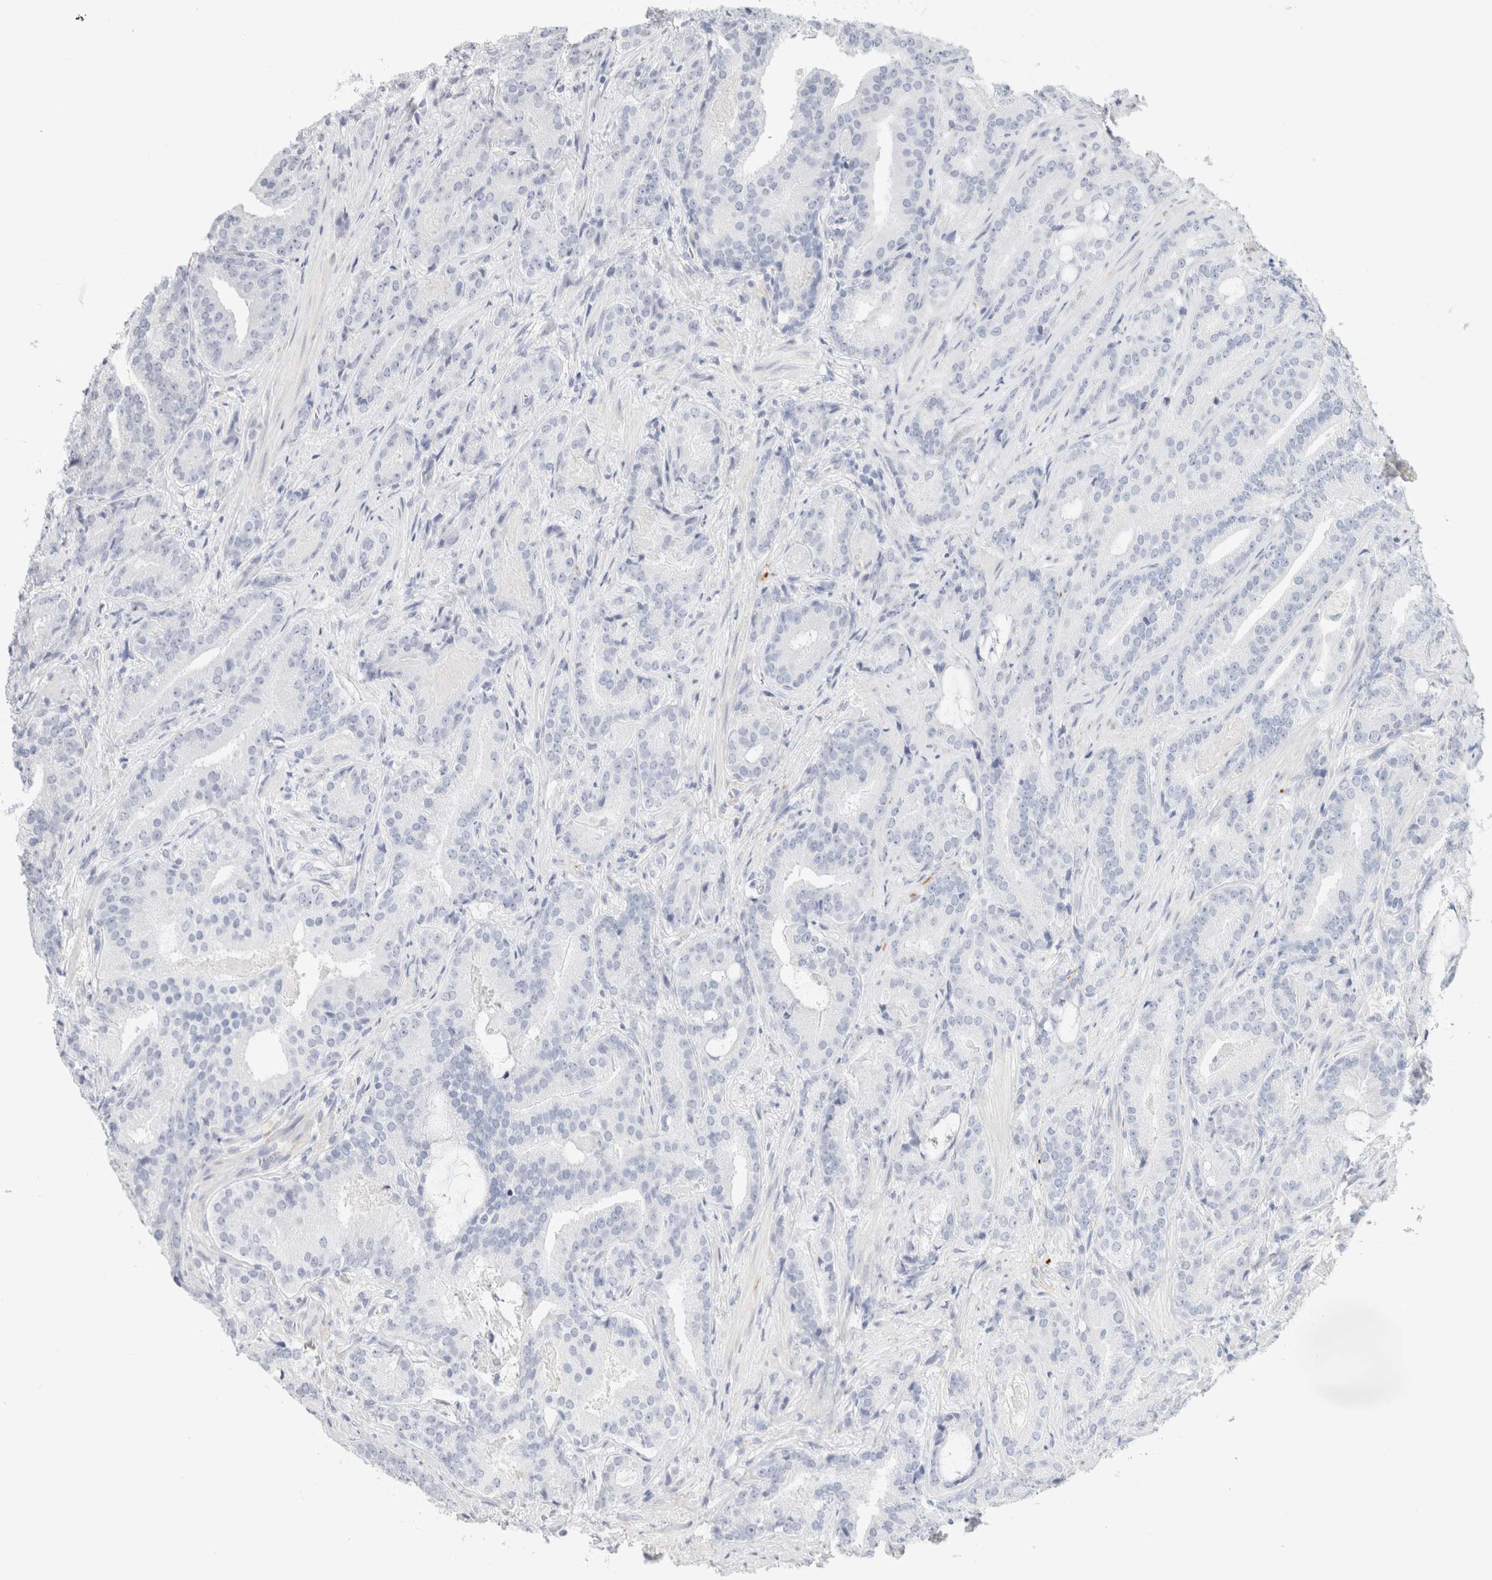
{"staining": {"intensity": "negative", "quantity": "none", "location": "none"}, "tissue": "prostate cancer", "cell_type": "Tumor cells", "image_type": "cancer", "snomed": [{"axis": "morphology", "description": "Adenocarcinoma, Low grade"}, {"axis": "topography", "description": "Prostate"}], "caption": "Immunohistochemistry of human prostate cancer (adenocarcinoma (low-grade)) reveals no staining in tumor cells.", "gene": "RTN4", "patient": {"sex": "male", "age": 67}}